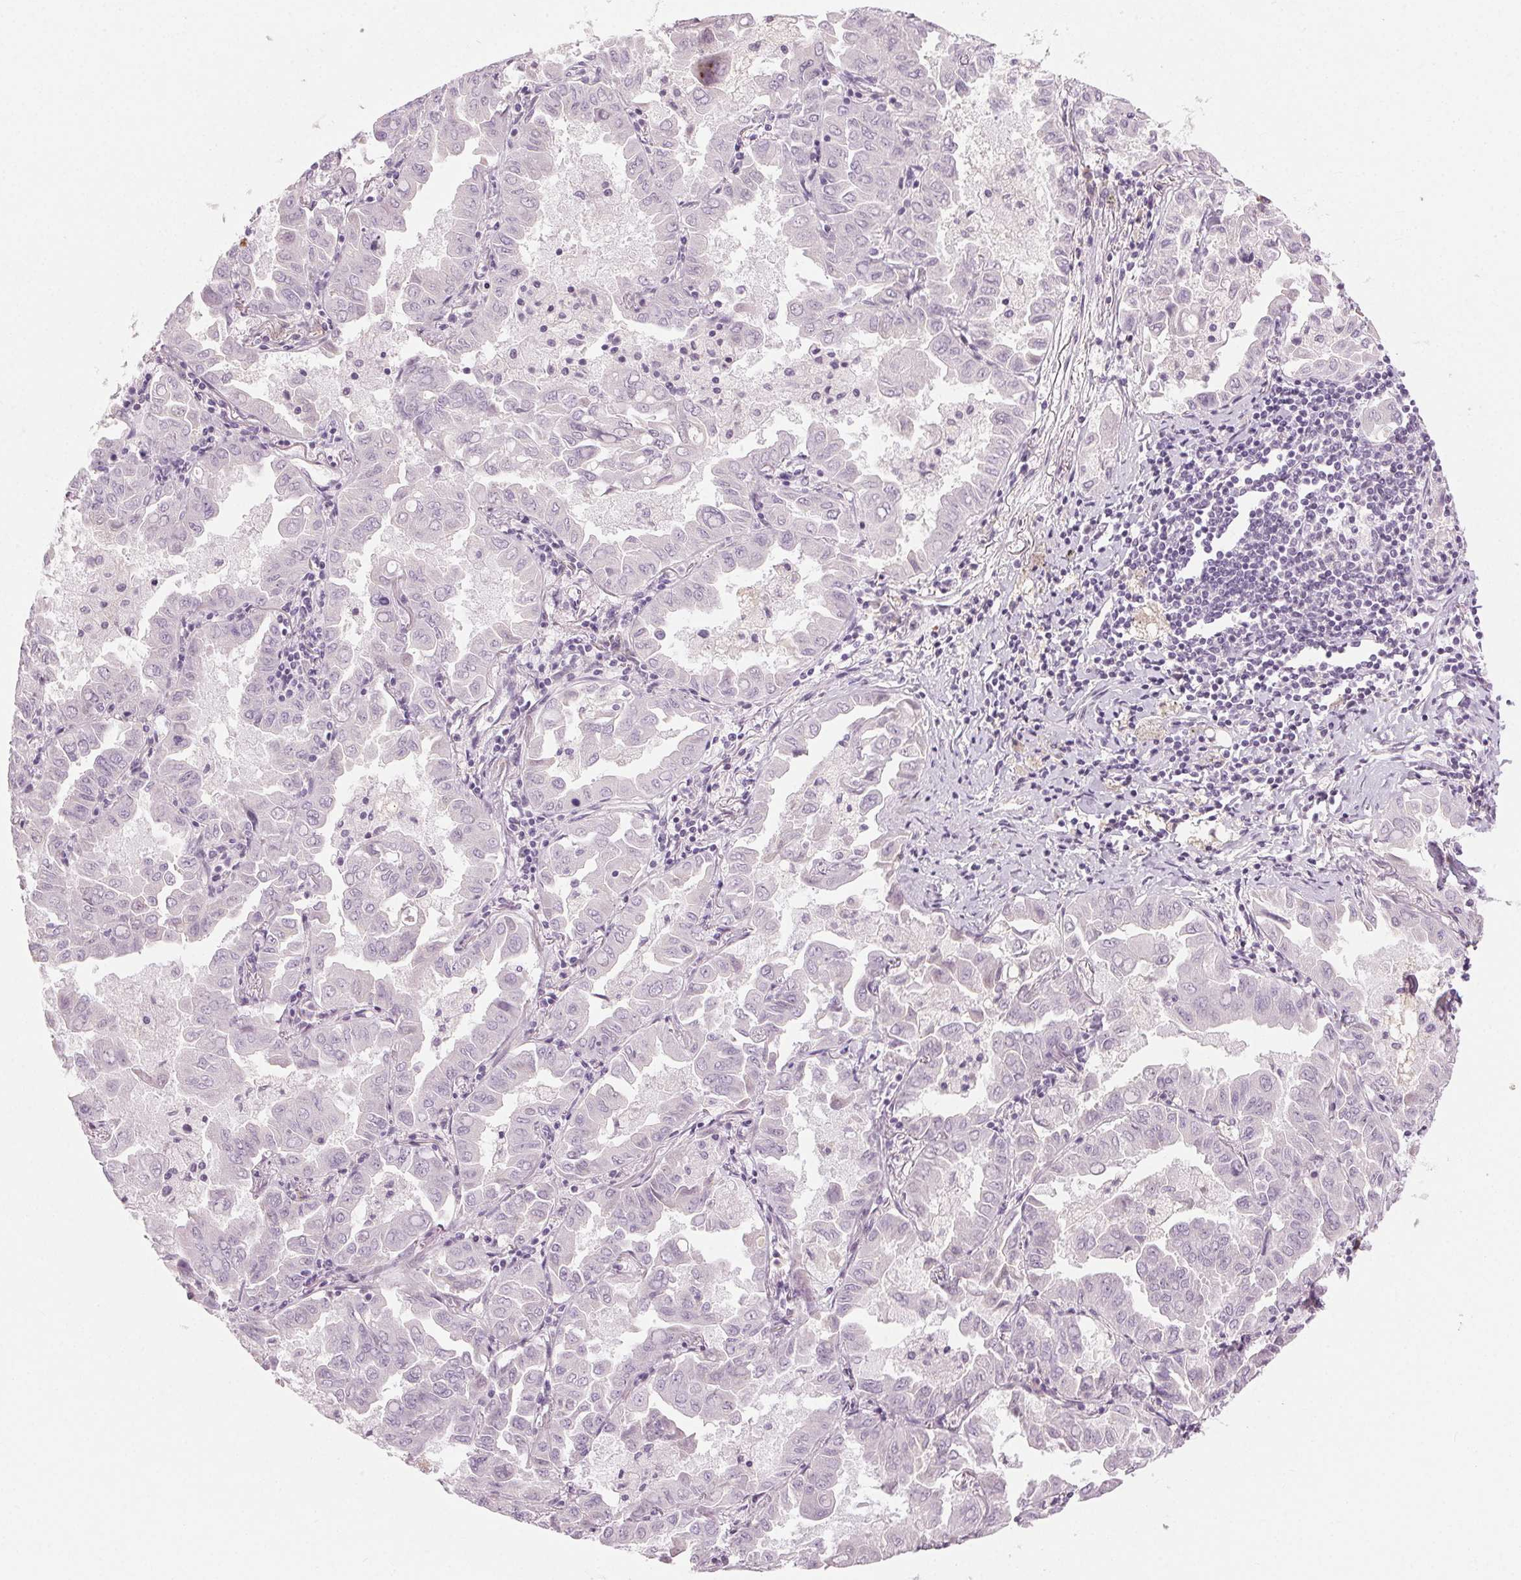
{"staining": {"intensity": "negative", "quantity": "none", "location": "none"}, "tissue": "lung cancer", "cell_type": "Tumor cells", "image_type": "cancer", "snomed": [{"axis": "morphology", "description": "Adenocarcinoma, NOS"}, {"axis": "topography", "description": "Lung"}], "caption": "Image shows no protein expression in tumor cells of adenocarcinoma (lung) tissue.", "gene": "HSF5", "patient": {"sex": "male", "age": 64}}